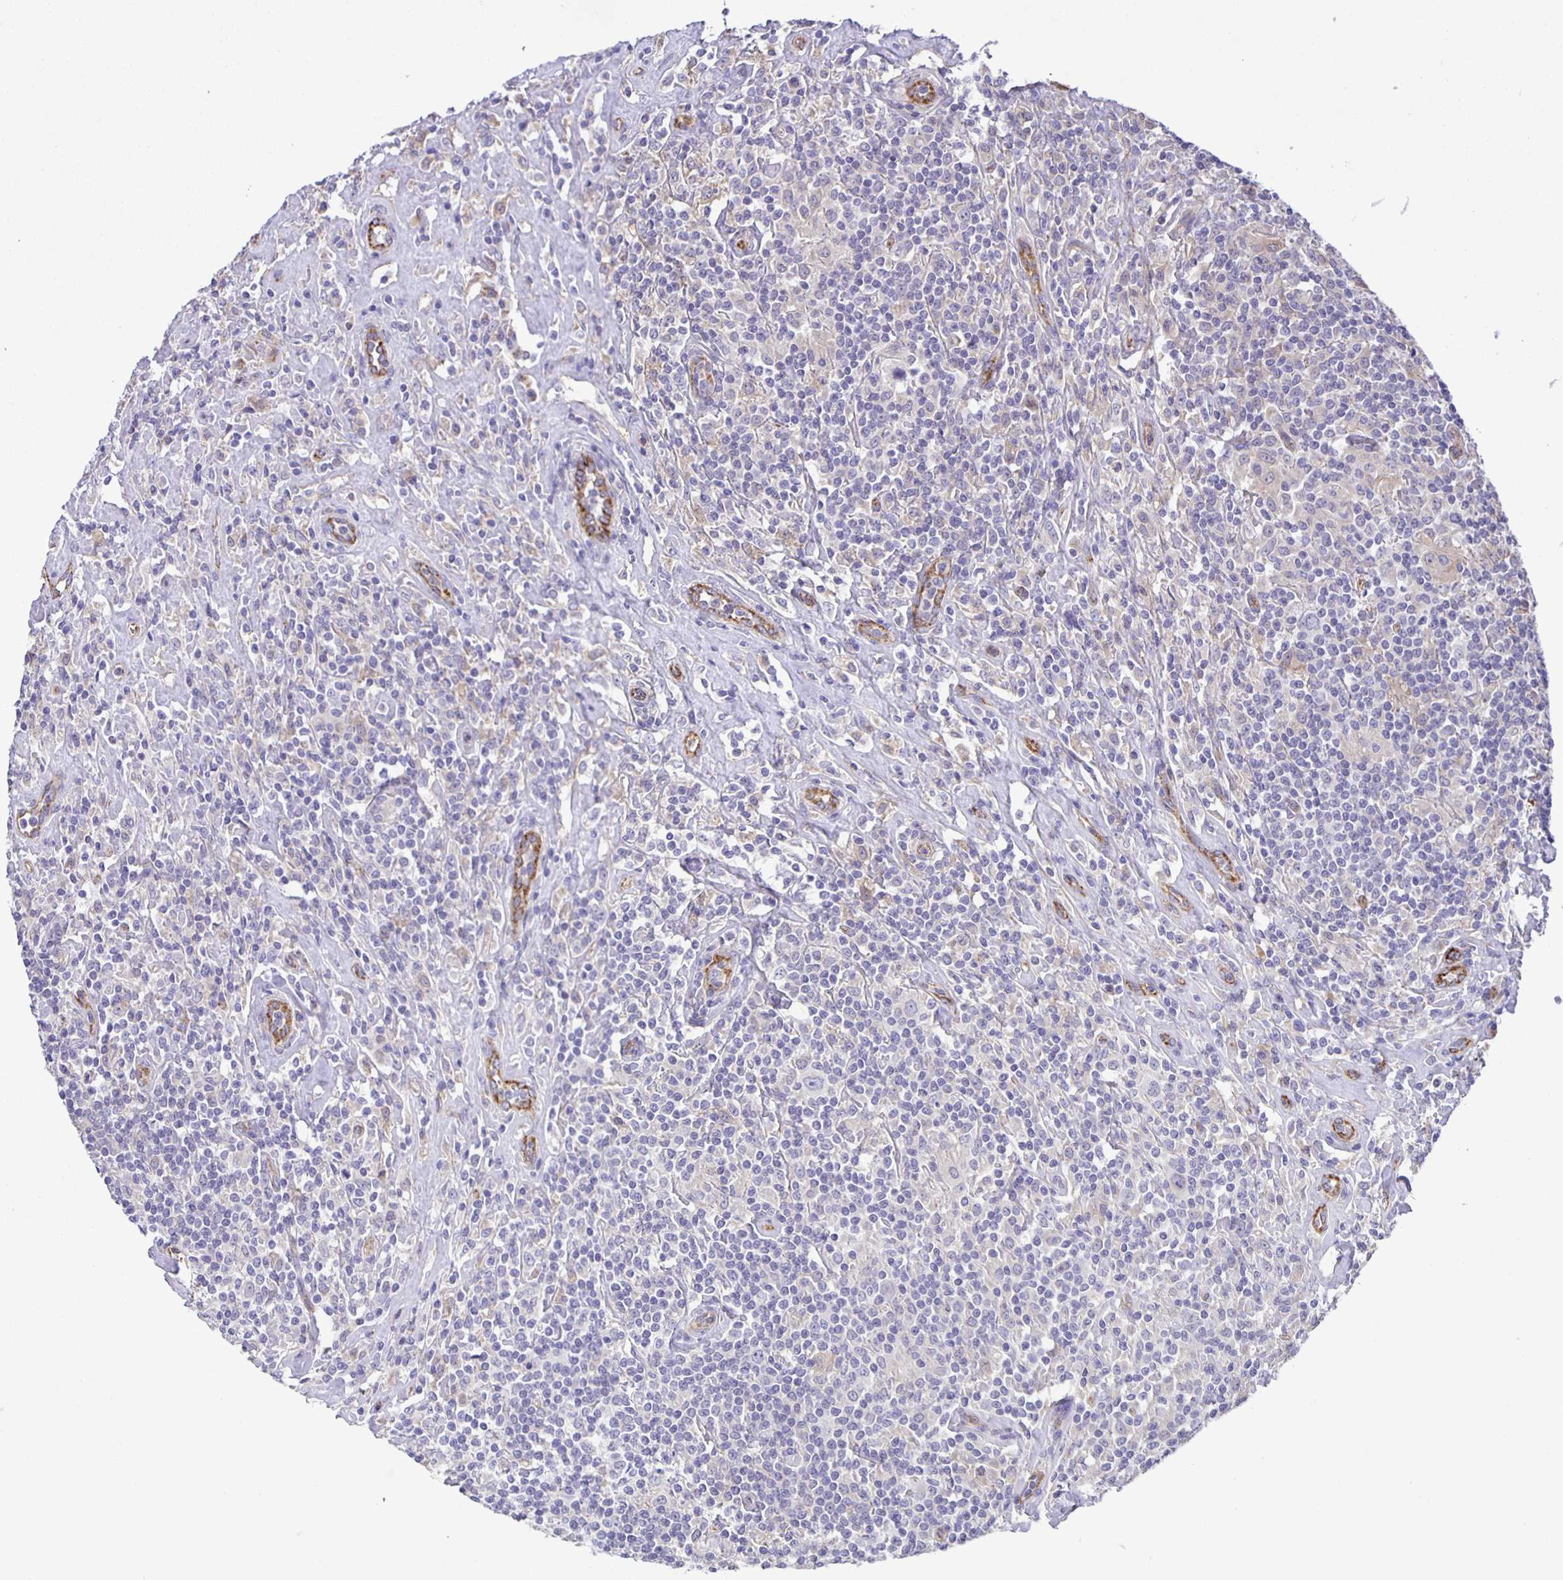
{"staining": {"intensity": "negative", "quantity": "none", "location": "none"}, "tissue": "lymphoma", "cell_type": "Tumor cells", "image_type": "cancer", "snomed": [{"axis": "morphology", "description": "Hodgkin's disease, NOS"}, {"axis": "morphology", "description": "Hodgkin's lymphoma, nodular sclerosis"}, {"axis": "topography", "description": "Lymph node"}], "caption": "Tumor cells show no significant protein expression in lymphoma.", "gene": "JMJD4", "patient": {"sex": "female", "age": 10}}